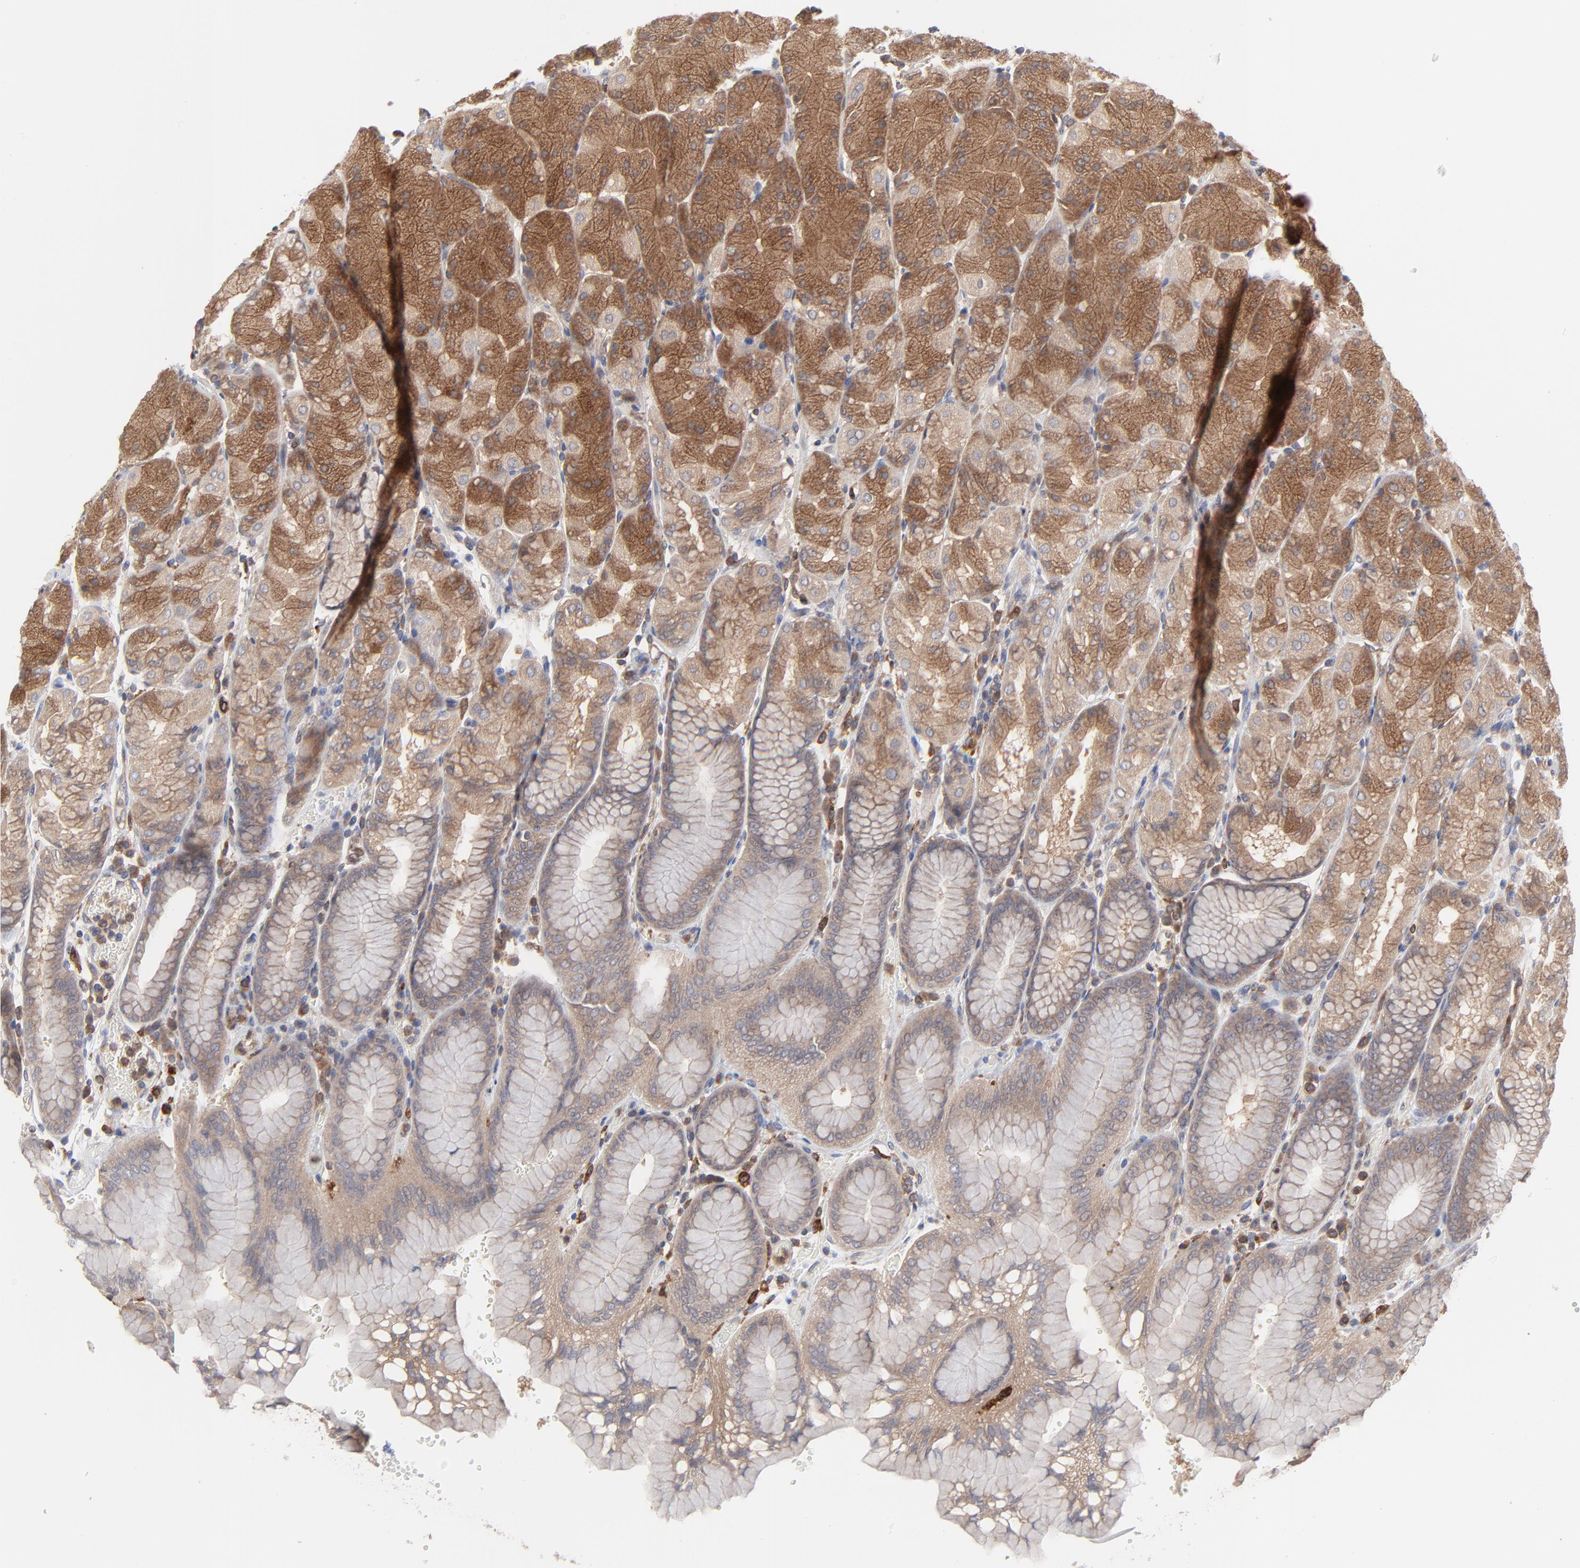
{"staining": {"intensity": "strong", "quantity": "25%-75%", "location": "cytoplasmic/membranous"}, "tissue": "stomach", "cell_type": "Glandular cells", "image_type": "normal", "snomed": [{"axis": "morphology", "description": "Normal tissue, NOS"}, {"axis": "topography", "description": "Stomach, upper"}, {"axis": "topography", "description": "Stomach"}], "caption": "Immunohistochemical staining of benign human stomach reveals high levels of strong cytoplasmic/membranous staining in approximately 25%-75% of glandular cells.", "gene": "RAB9A", "patient": {"sex": "male", "age": 76}}